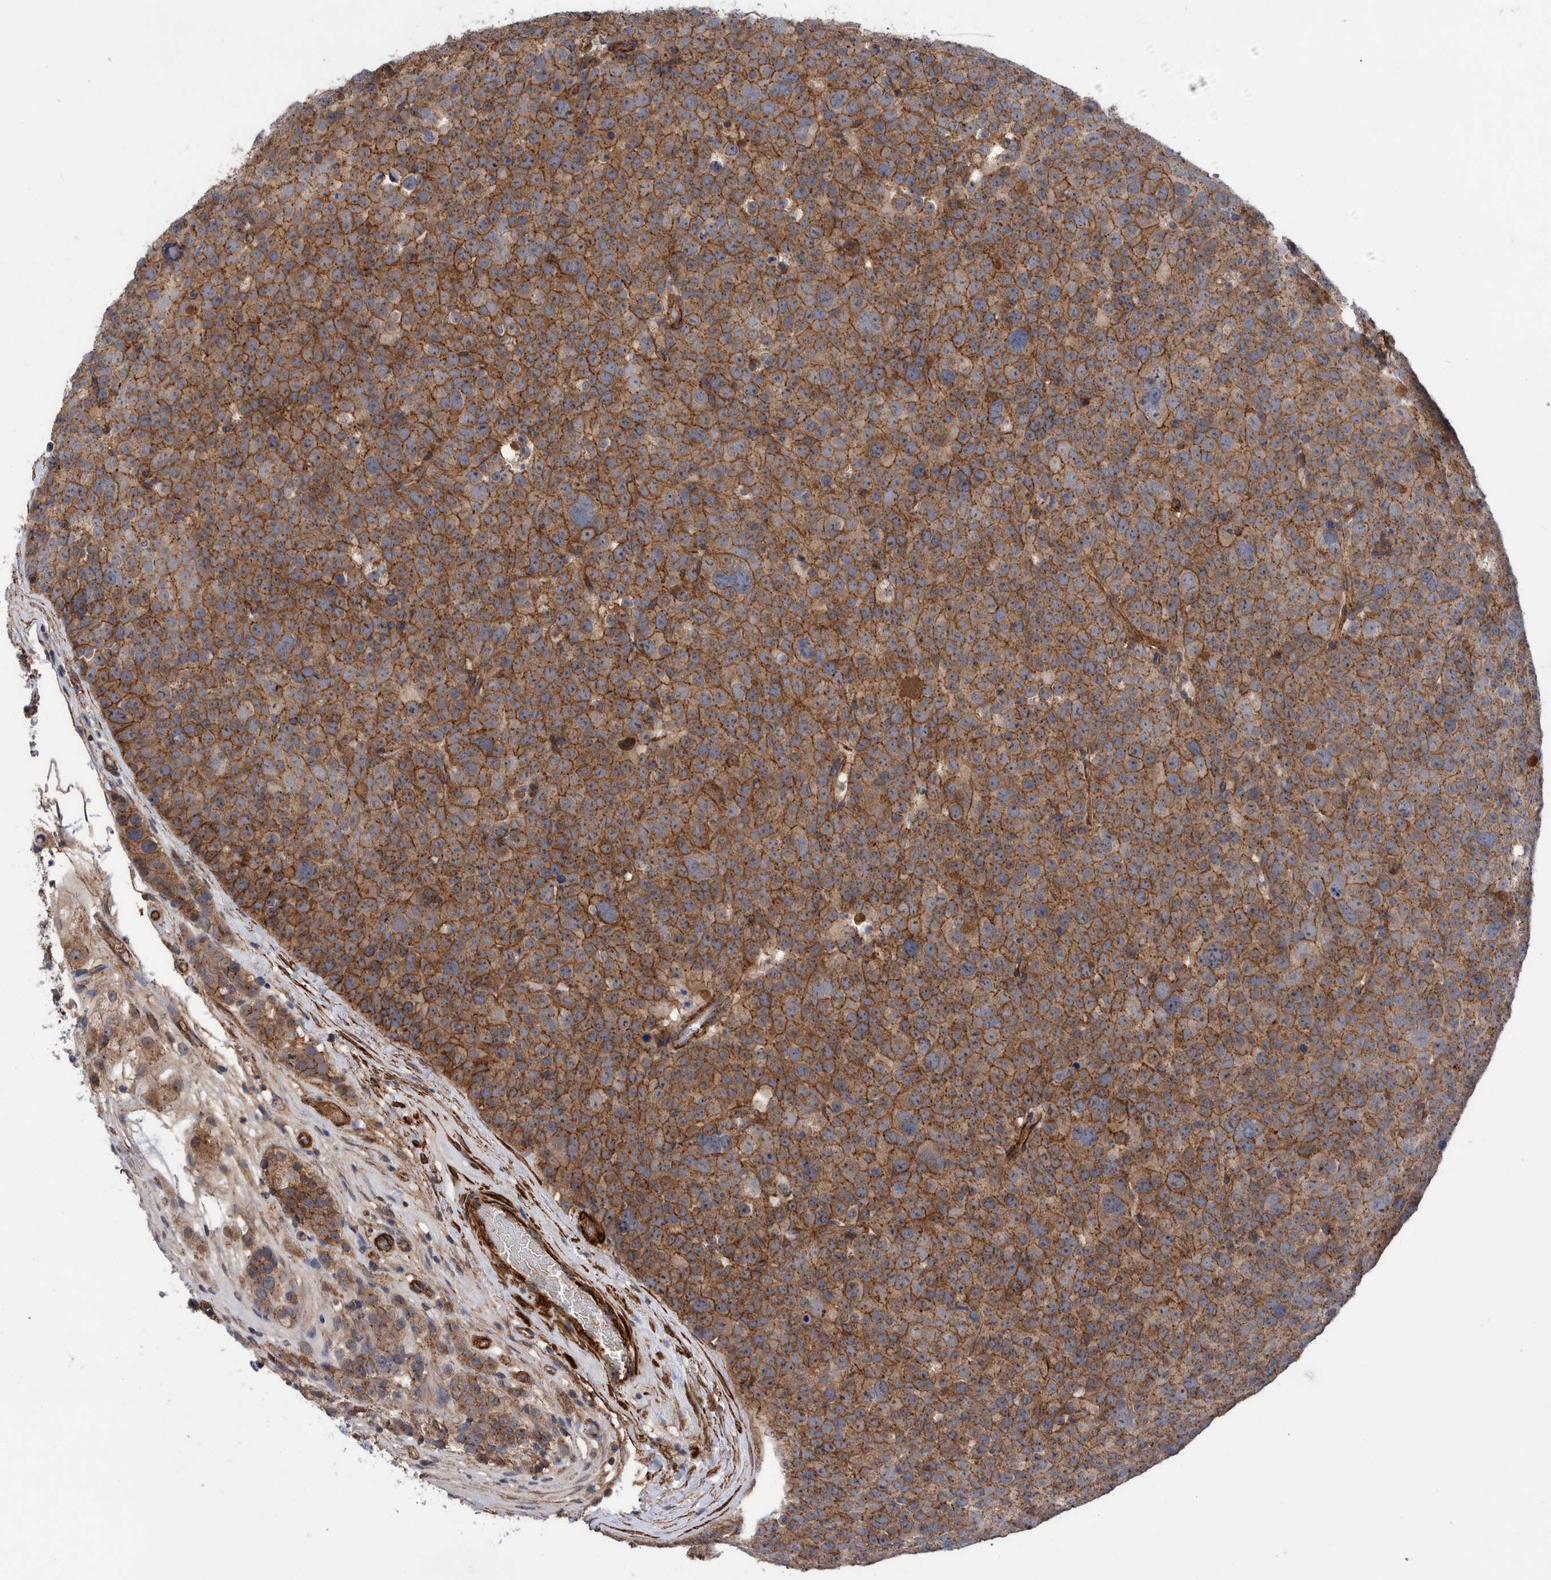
{"staining": {"intensity": "moderate", "quantity": "25%-75%", "location": "cytoplasmic/membranous"}, "tissue": "testis cancer", "cell_type": "Tumor cells", "image_type": "cancer", "snomed": [{"axis": "morphology", "description": "Seminoma, NOS"}, {"axis": "topography", "description": "Testis"}], "caption": "Tumor cells reveal moderate cytoplasmic/membranous expression in approximately 25%-75% of cells in testis seminoma.", "gene": "SLC25A10", "patient": {"sex": "male", "age": 71}}